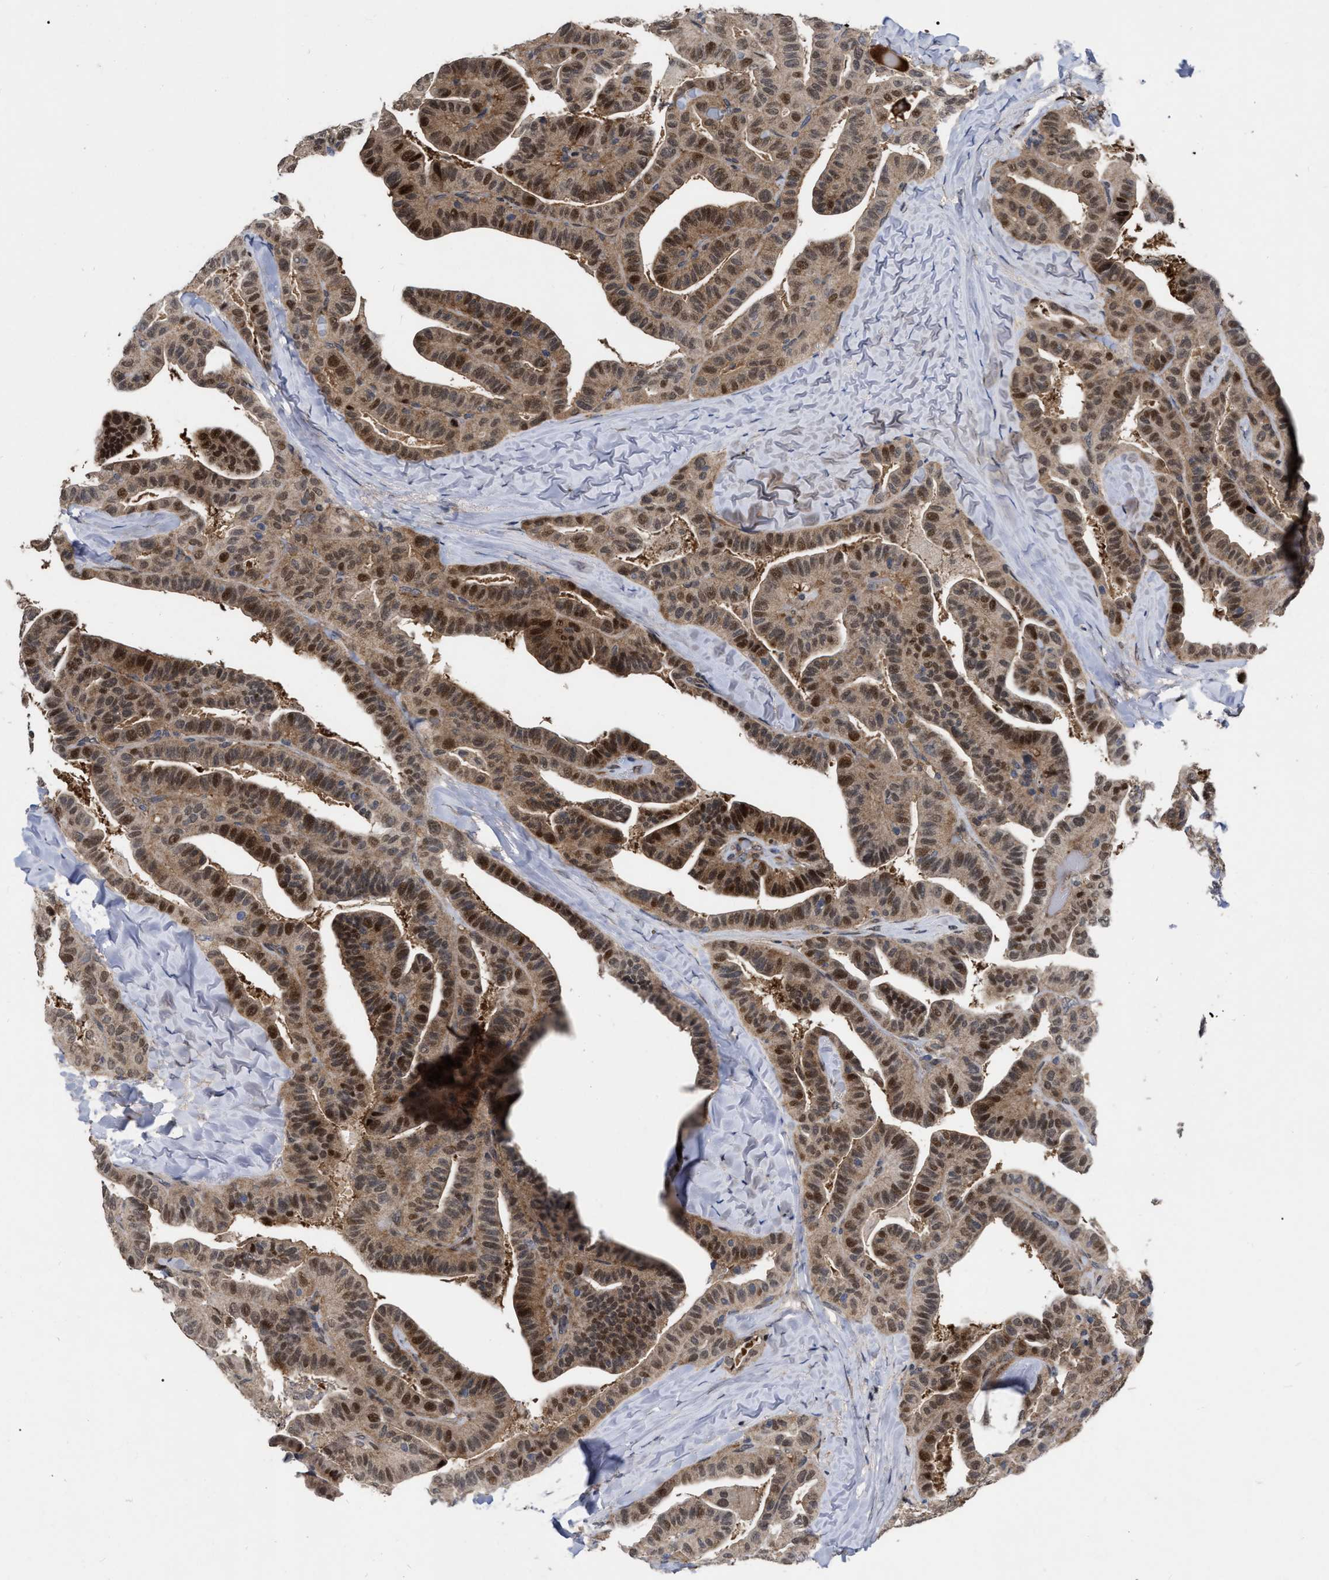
{"staining": {"intensity": "moderate", "quantity": ">75%", "location": "cytoplasmic/membranous,nuclear"}, "tissue": "thyroid cancer", "cell_type": "Tumor cells", "image_type": "cancer", "snomed": [{"axis": "morphology", "description": "Papillary adenocarcinoma, NOS"}, {"axis": "topography", "description": "Thyroid gland"}], "caption": "Papillary adenocarcinoma (thyroid) stained for a protein (brown) displays moderate cytoplasmic/membranous and nuclear positive expression in approximately >75% of tumor cells.", "gene": "MDM4", "patient": {"sex": "male", "age": 77}}